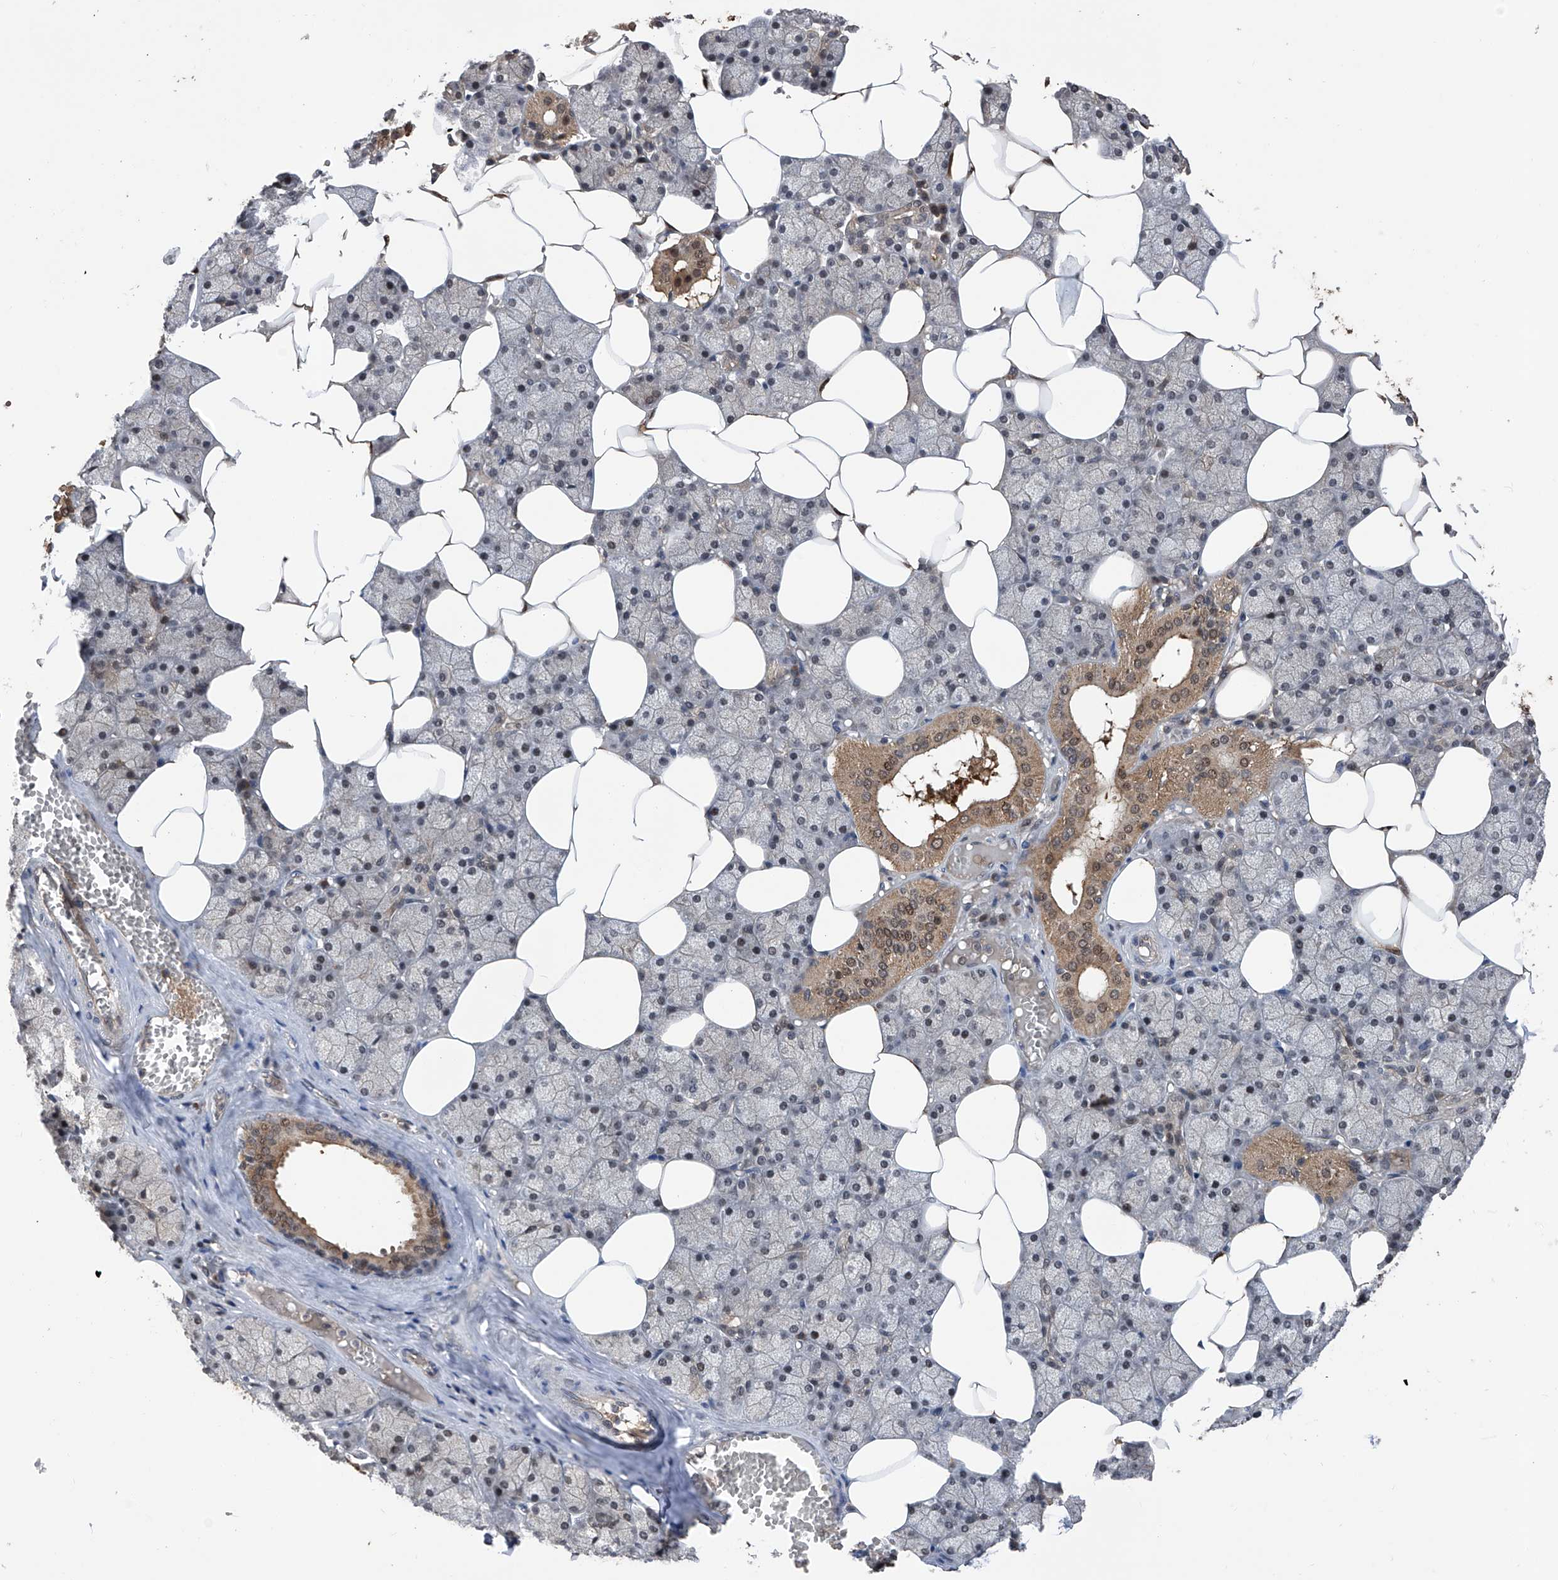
{"staining": {"intensity": "moderate", "quantity": ">75%", "location": "cytoplasmic/membranous"}, "tissue": "salivary gland", "cell_type": "Glandular cells", "image_type": "normal", "snomed": [{"axis": "morphology", "description": "Normal tissue, NOS"}, {"axis": "topography", "description": "Salivary gland"}], "caption": "Protein expression by IHC shows moderate cytoplasmic/membranous positivity in about >75% of glandular cells in unremarkable salivary gland.", "gene": "LYSMD4", "patient": {"sex": "male", "age": 62}}